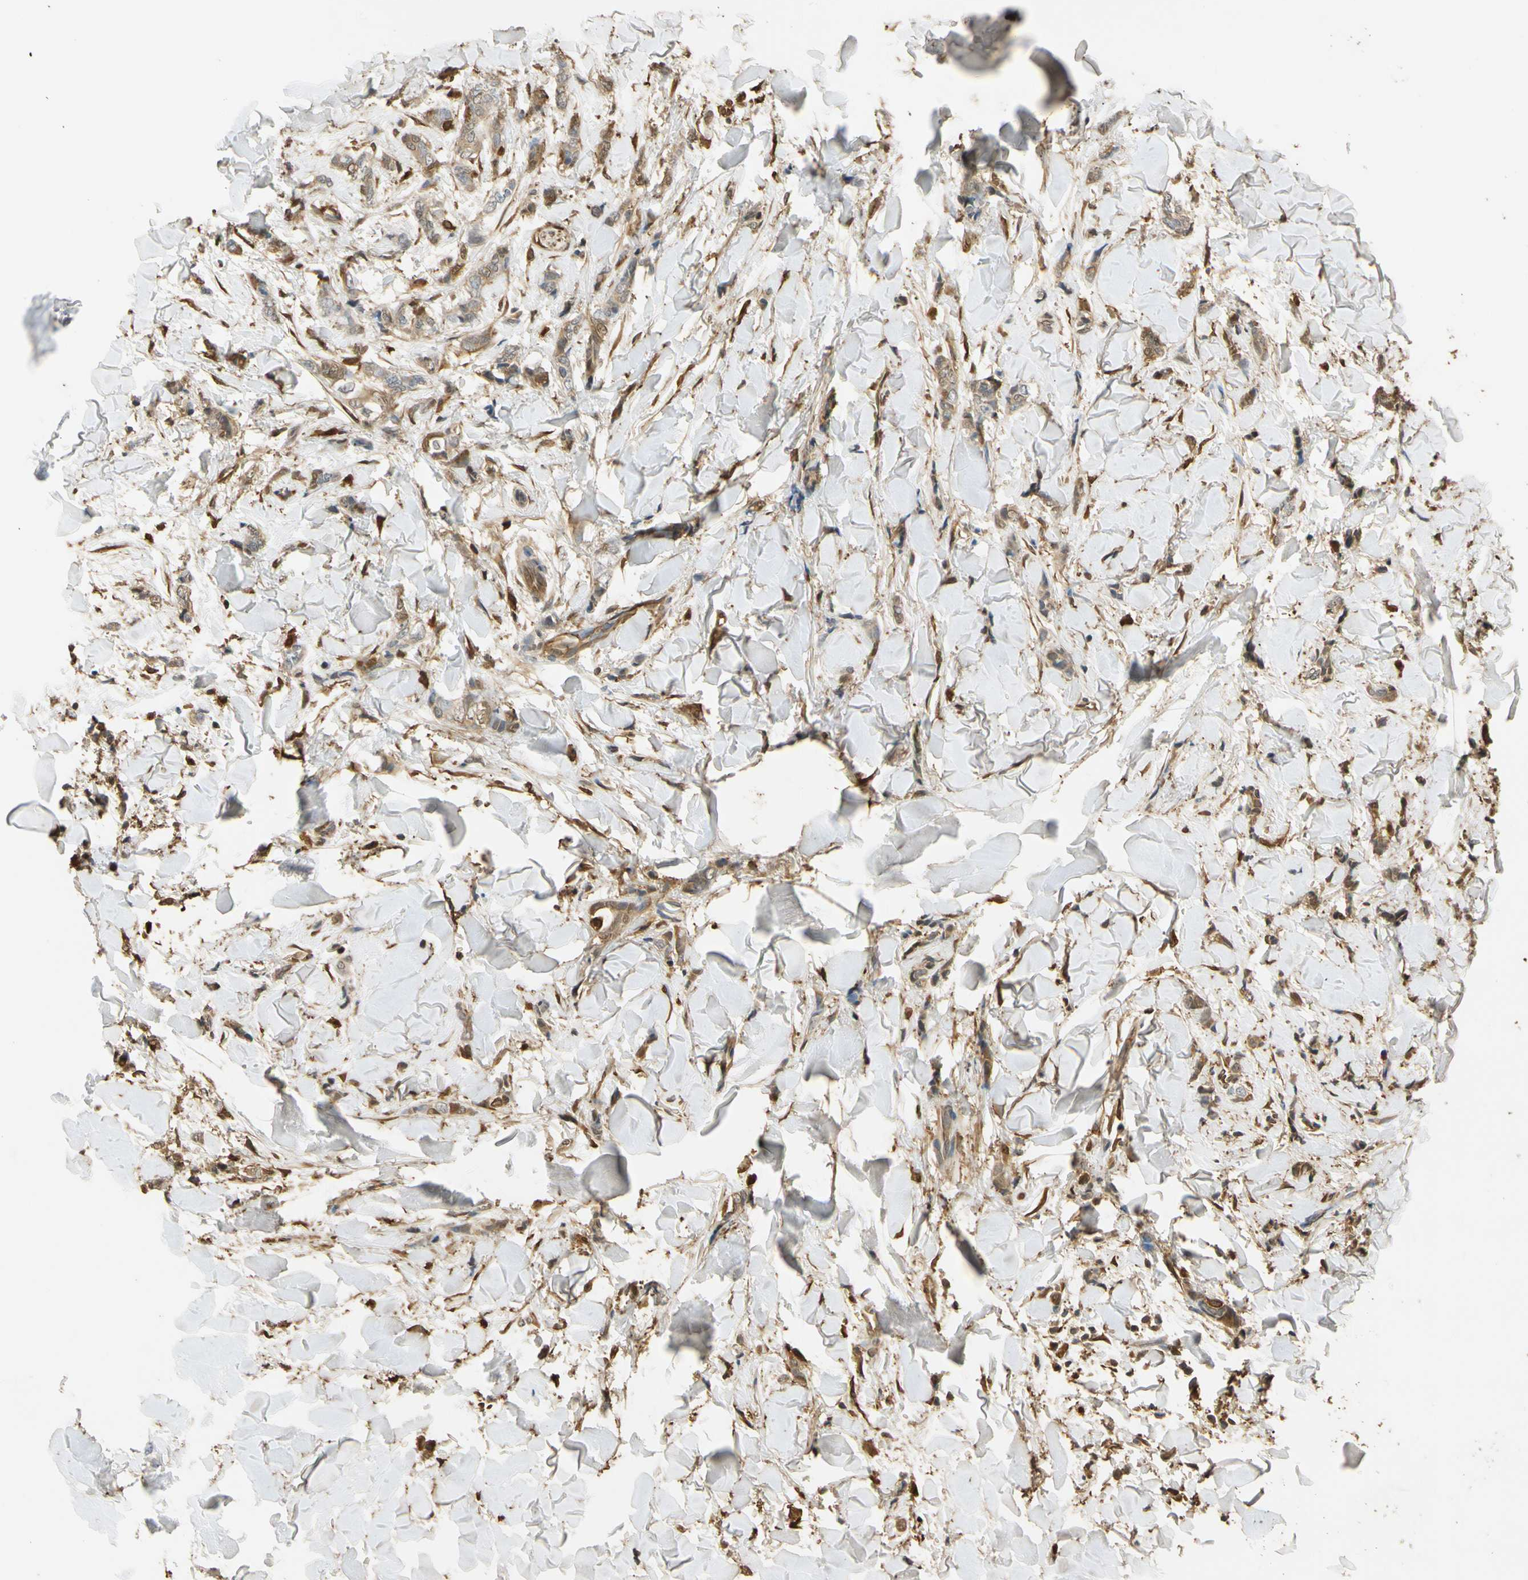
{"staining": {"intensity": "moderate", "quantity": "25%-75%", "location": "cytoplasmic/membranous"}, "tissue": "breast cancer", "cell_type": "Tumor cells", "image_type": "cancer", "snomed": [{"axis": "morphology", "description": "Lobular carcinoma"}, {"axis": "topography", "description": "Skin"}, {"axis": "topography", "description": "Breast"}], "caption": "A high-resolution histopathology image shows IHC staining of breast lobular carcinoma, which displays moderate cytoplasmic/membranous positivity in about 25%-75% of tumor cells. Immunohistochemistry (ihc) stains the protein of interest in brown and the nuclei are stained blue.", "gene": "S100A6", "patient": {"sex": "female", "age": 46}}